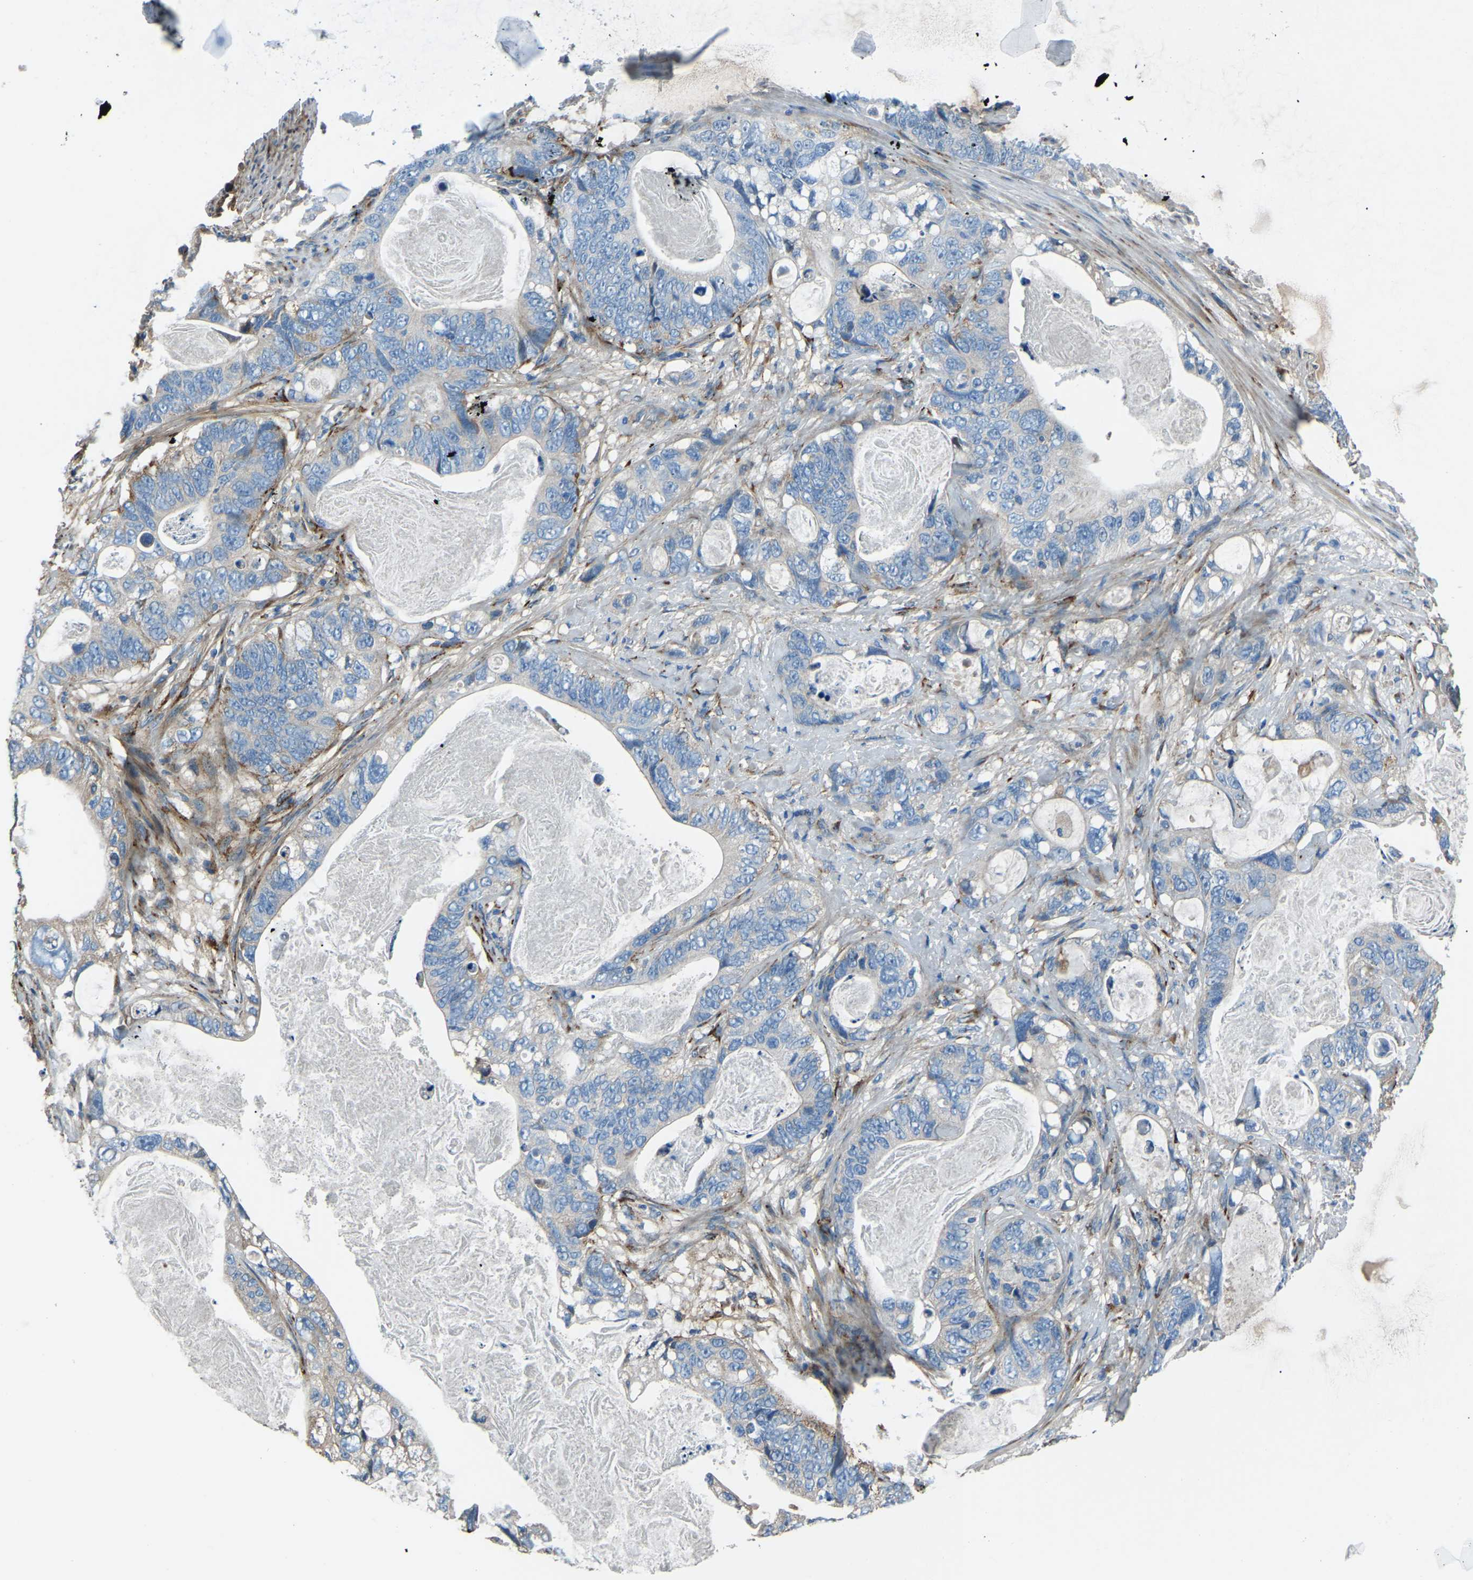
{"staining": {"intensity": "negative", "quantity": "none", "location": "none"}, "tissue": "stomach cancer", "cell_type": "Tumor cells", "image_type": "cancer", "snomed": [{"axis": "morphology", "description": "Normal tissue, NOS"}, {"axis": "morphology", "description": "Adenocarcinoma, NOS"}, {"axis": "topography", "description": "Stomach"}], "caption": "DAB (3,3'-diaminobenzidine) immunohistochemical staining of stomach cancer exhibits no significant expression in tumor cells. The staining is performed using DAB (3,3'-diaminobenzidine) brown chromogen with nuclei counter-stained in using hematoxylin.", "gene": "COL3A1", "patient": {"sex": "female", "age": 89}}